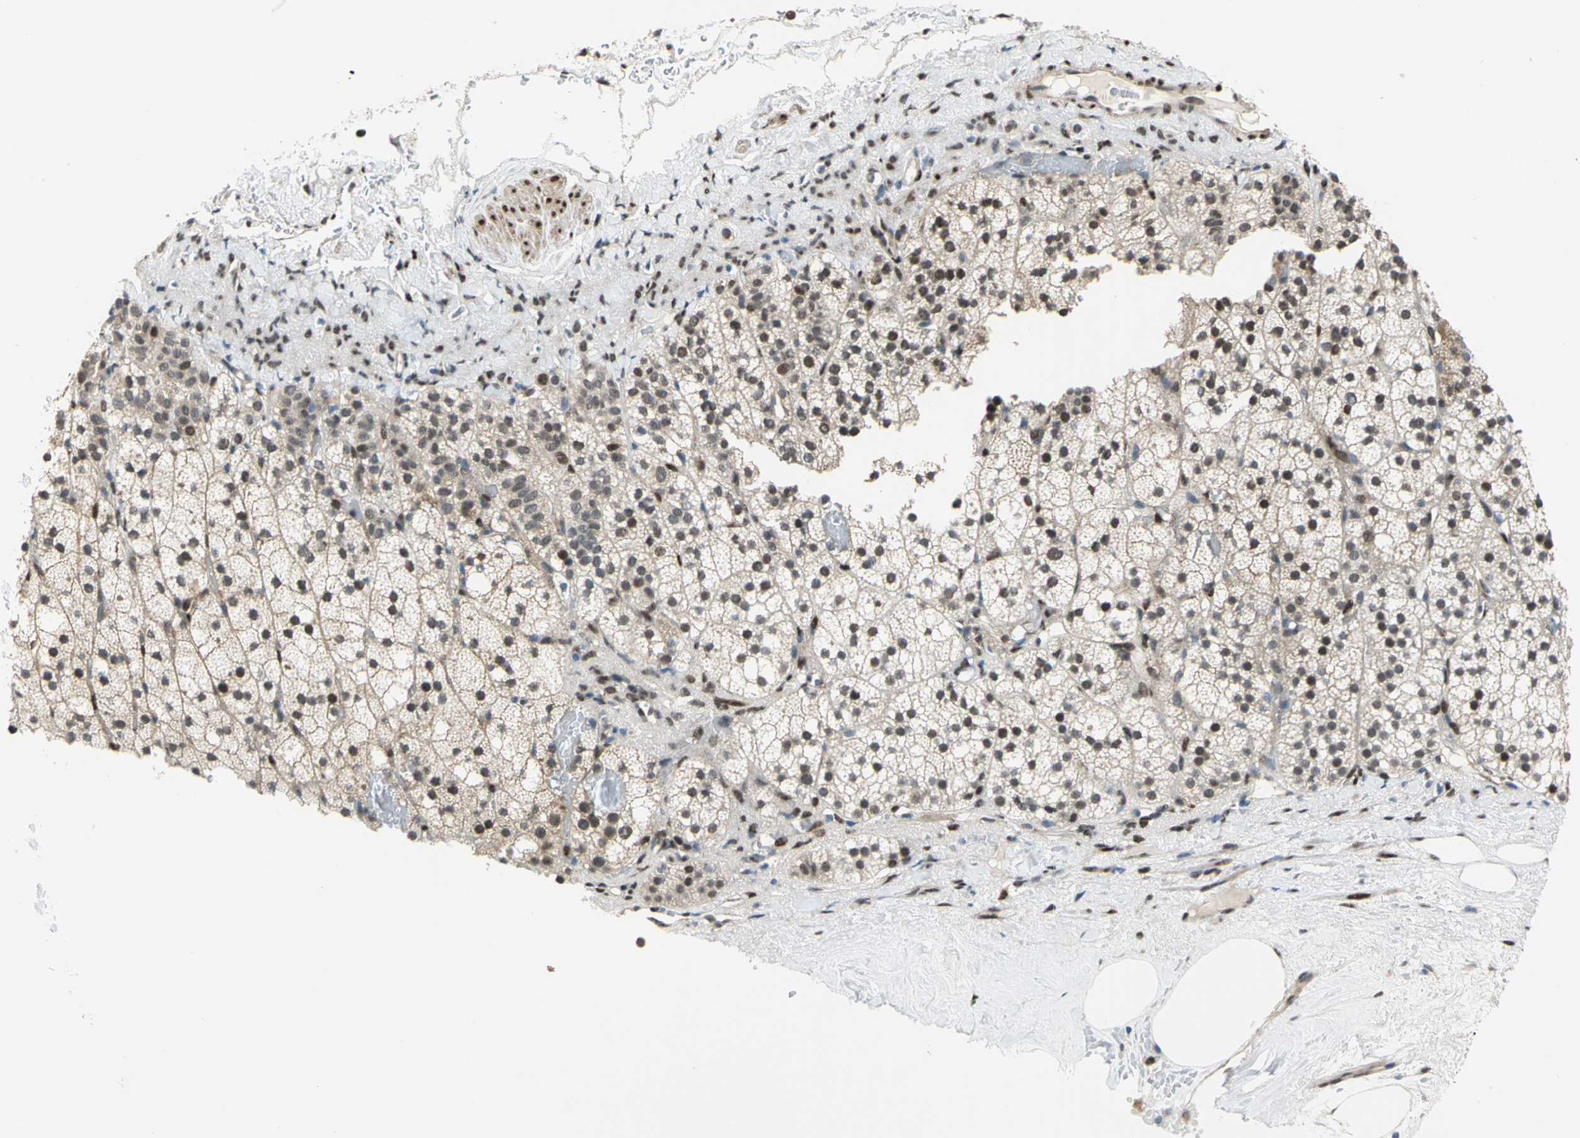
{"staining": {"intensity": "weak", "quantity": "25%-75%", "location": "cytoplasmic/membranous,nuclear"}, "tissue": "adrenal gland", "cell_type": "Glandular cells", "image_type": "normal", "snomed": [{"axis": "morphology", "description": "Normal tissue, NOS"}, {"axis": "topography", "description": "Adrenal gland"}], "caption": "Glandular cells demonstrate weak cytoplasmic/membranous,nuclear staining in approximately 25%-75% of cells in unremarkable adrenal gland. (IHC, brightfield microscopy, high magnification).", "gene": "RBFOX2", "patient": {"sex": "male", "age": 35}}